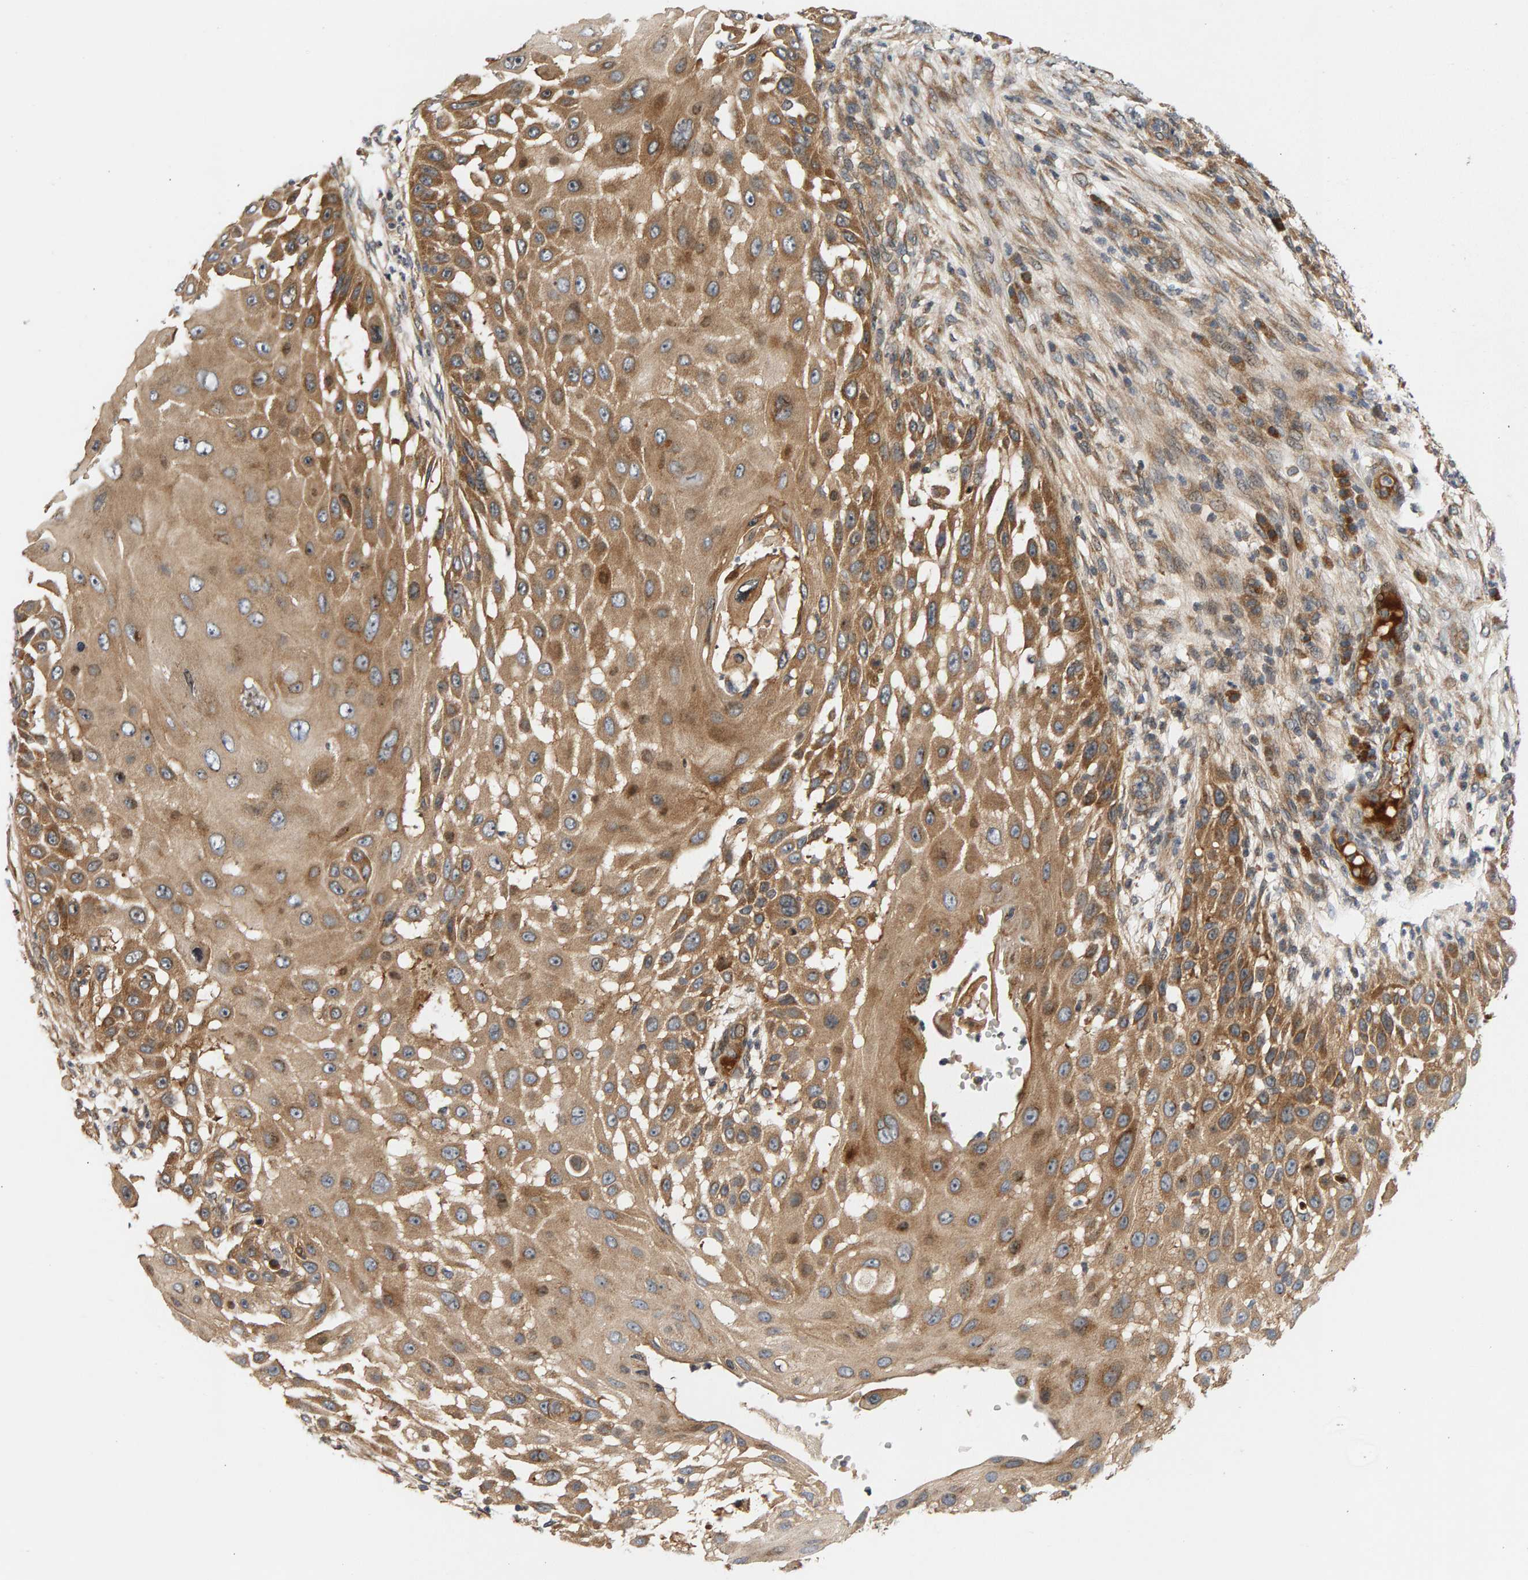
{"staining": {"intensity": "moderate", "quantity": ">75%", "location": "cytoplasmic/membranous"}, "tissue": "skin cancer", "cell_type": "Tumor cells", "image_type": "cancer", "snomed": [{"axis": "morphology", "description": "Squamous cell carcinoma, NOS"}, {"axis": "topography", "description": "Skin"}], "caption": "Skin cancer (squamous cell carcinoma) stained with a brown dye reveals moderate cytoplasmic/membranous positive staining in about >75% of tumor cells.", "gene": "BAHCC1", "patient": {"sex": "female", "age": 44}}